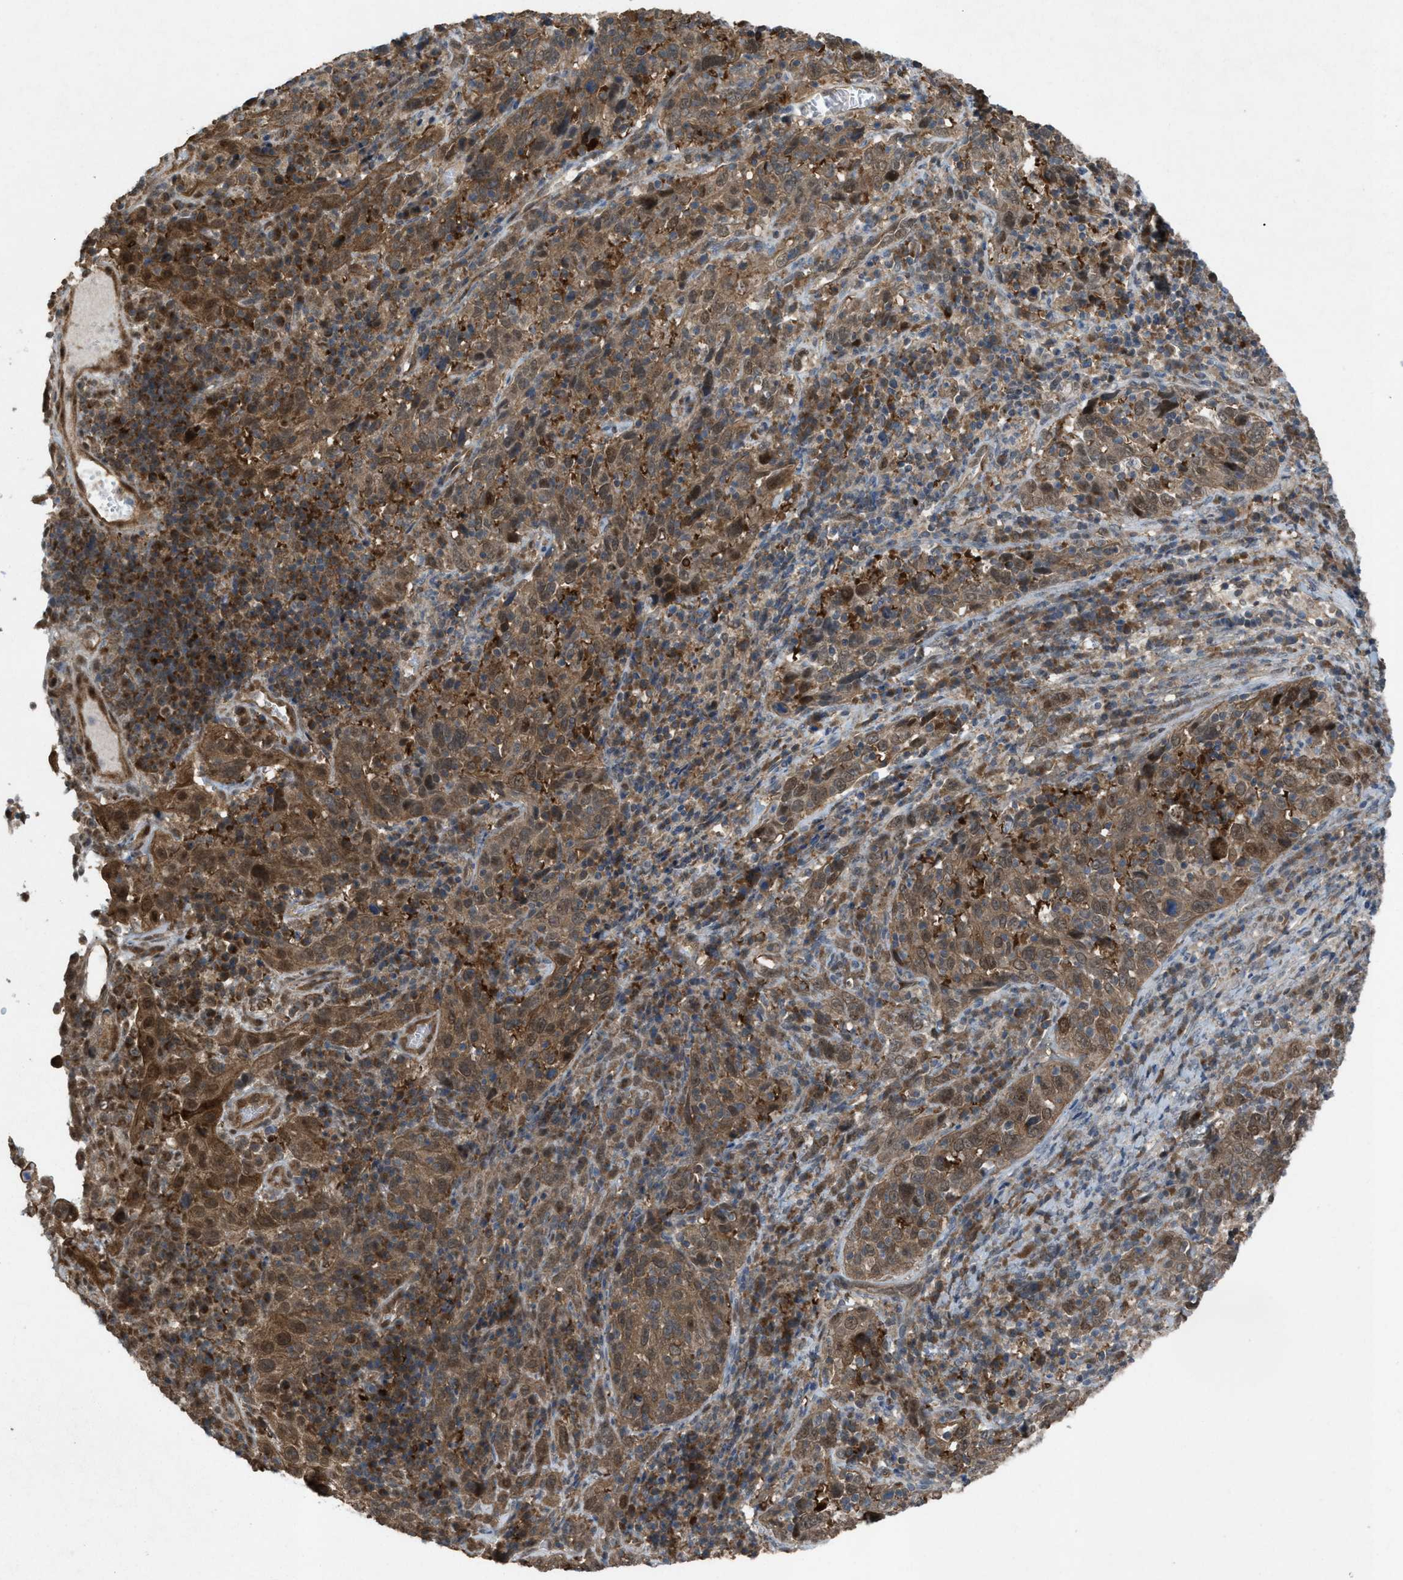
{"staining": {"intensity": "moderate", "quantity": ">75%", "location": "cytoplasmic/membranous,nuclear"}, "tissue": "cervical cancer", "cell_type": "Tumor cells", "image_type": "cancer", "snomed": [{"axis": "morphology", "description": "Squamous cell carcinoma, NOS"}, {"axis": "topography", "description": "Cervix"}], "caption": "Protein expression analysis of human cervical cancer reveals moderate cytoplasmic/membranous and nuclear staining in approximately >75% of tumor cells. The protein is stained brown, and the nuclei are stained in blue (DAB (3,3'-diaminobenzidine) IHC with brightfield microscopy, high magnification).", "gene": "PLAA", "patient": {"sex": "female", "age": 46}}